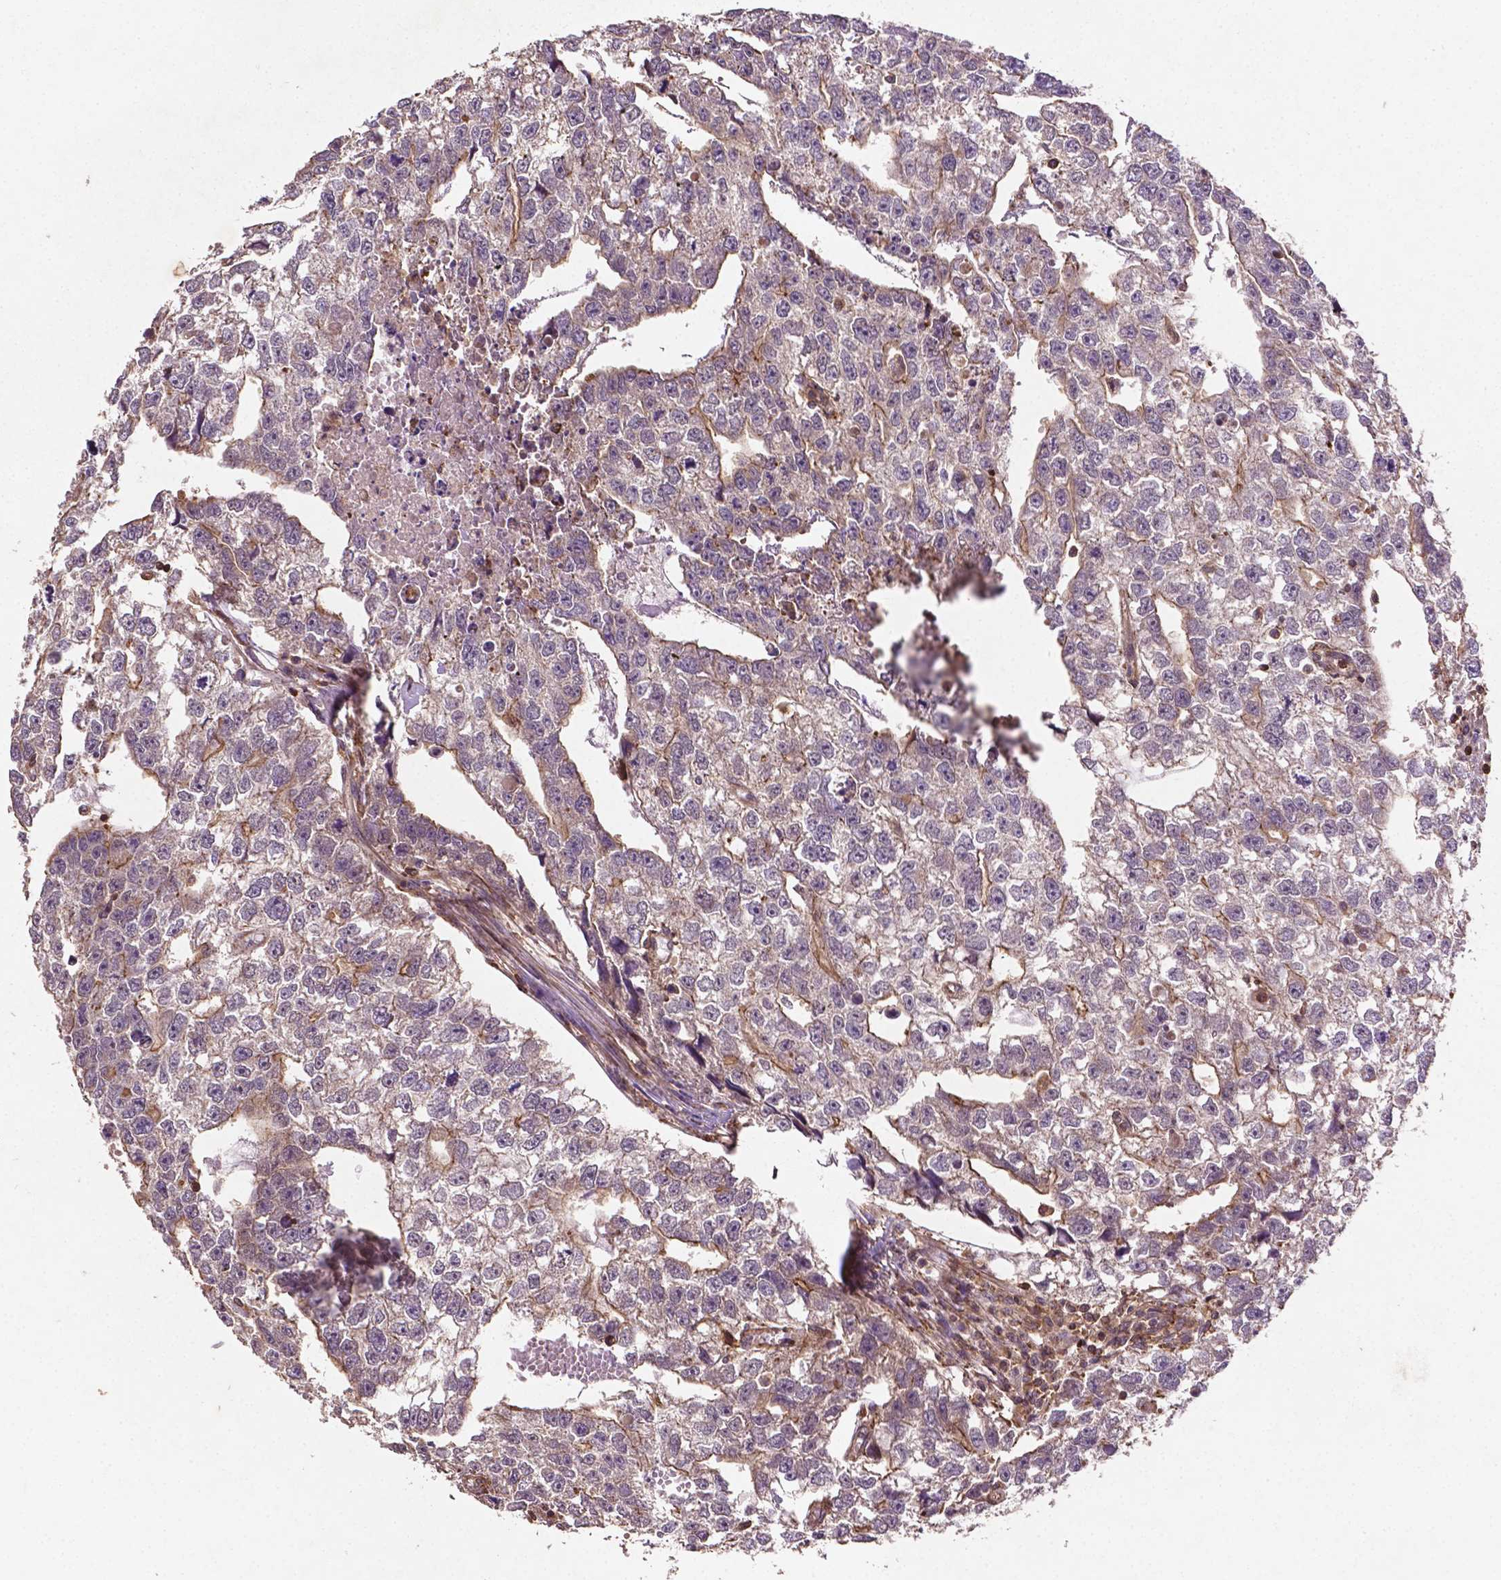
{"staining": {"intensity": "moderate", "quantity": "<25%", "location": "cytoplasmic/membranous"}, "tissue": "testis cancer", "cell_type": "Tumor cells", "image_type": "cancer", "snomed": [{"axis": "morphology", "description": "Carcinoma, Embryonal, NOS"}, {"axis": "morphology", "description": "Teratoma, malignant, NOS"}, {"axis": "topography", "description": "Testis"}], "caption": "This micrograph displays testis cancer (teratoma (malignant)) stained with immunohistochemistry (IHC) to label a protein in brown. The cytoplasmic/membranous of tumor cells show moderate positivity for the protein. Nuclei are counter-stained blue.", "gene": "ZMYND19", "patient": {"sex": "male", "age": 44}}